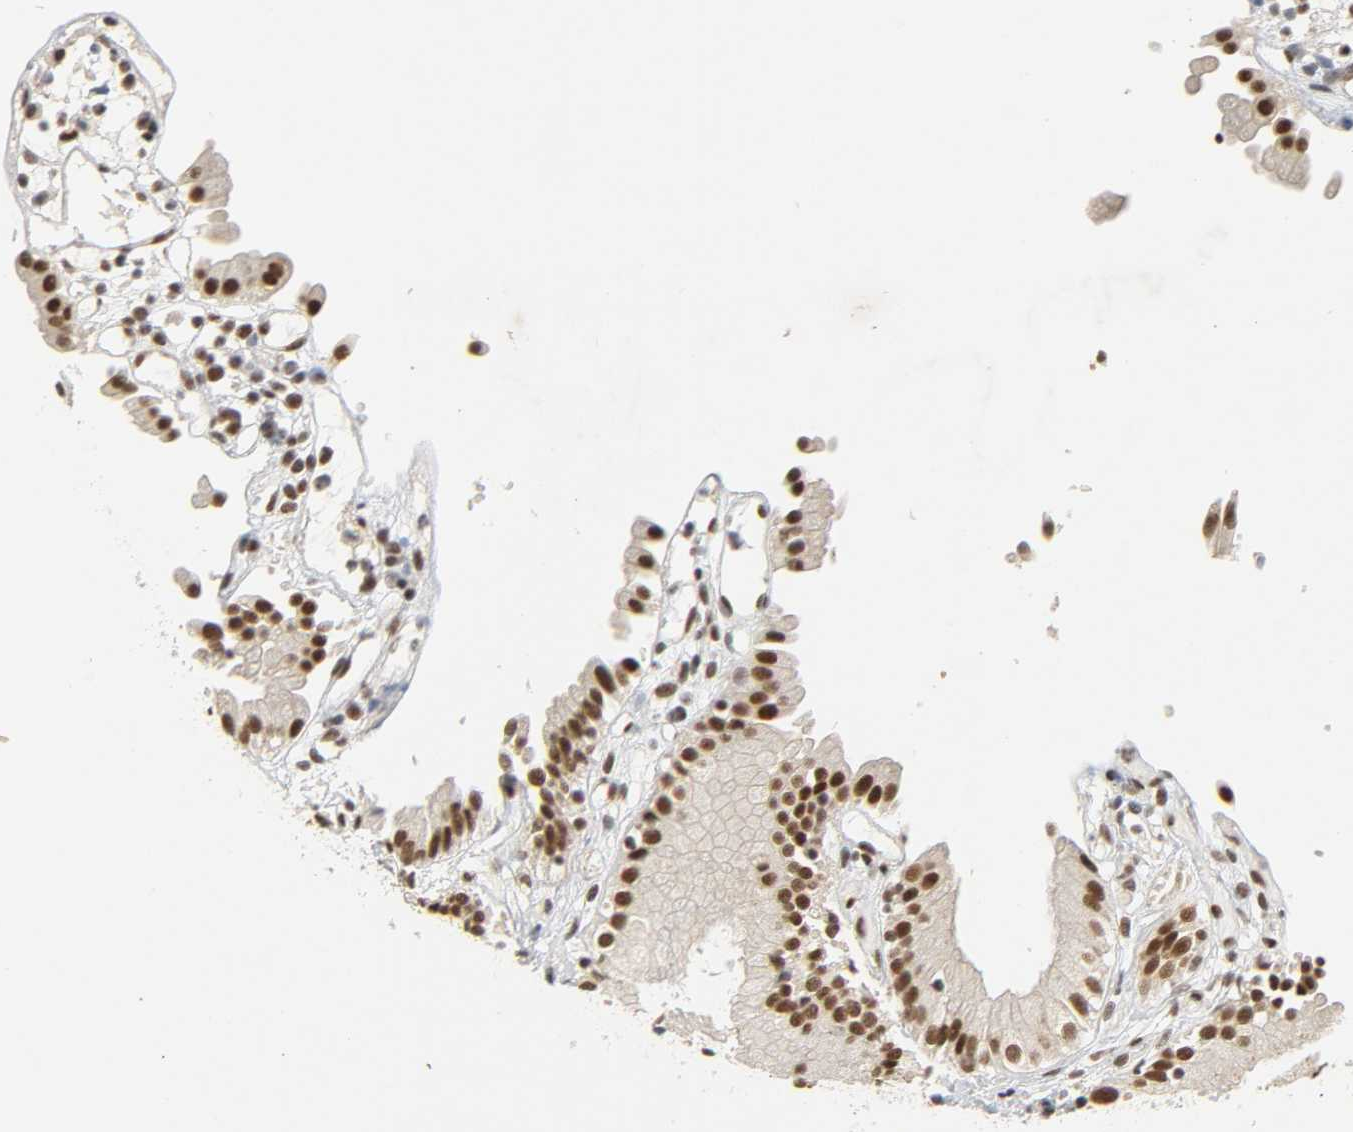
{"staining": {"intensity": "strong", "quantity": ">75%", "location": "nuclear"}, "tissue": "gallbladder", "cell_type": "Glandular cells", "image_type": "normal", "snomed": [{"axis": "morphology", "description": "Normal tissue, NOS"}, {"axis": "topography", "description": "Gallbladder"}], "caption": "Brown immunohistochemical staining in unremarkable gallbladder shows strong nuclear positivity in about >75% of glandular cells. (Stains: DAB in brown, nuclei in blue, Microscopy: brightfield microscopy at high magnification).", "gene": "NCOA6", "patient": {"sex": "male", "age": 65}}